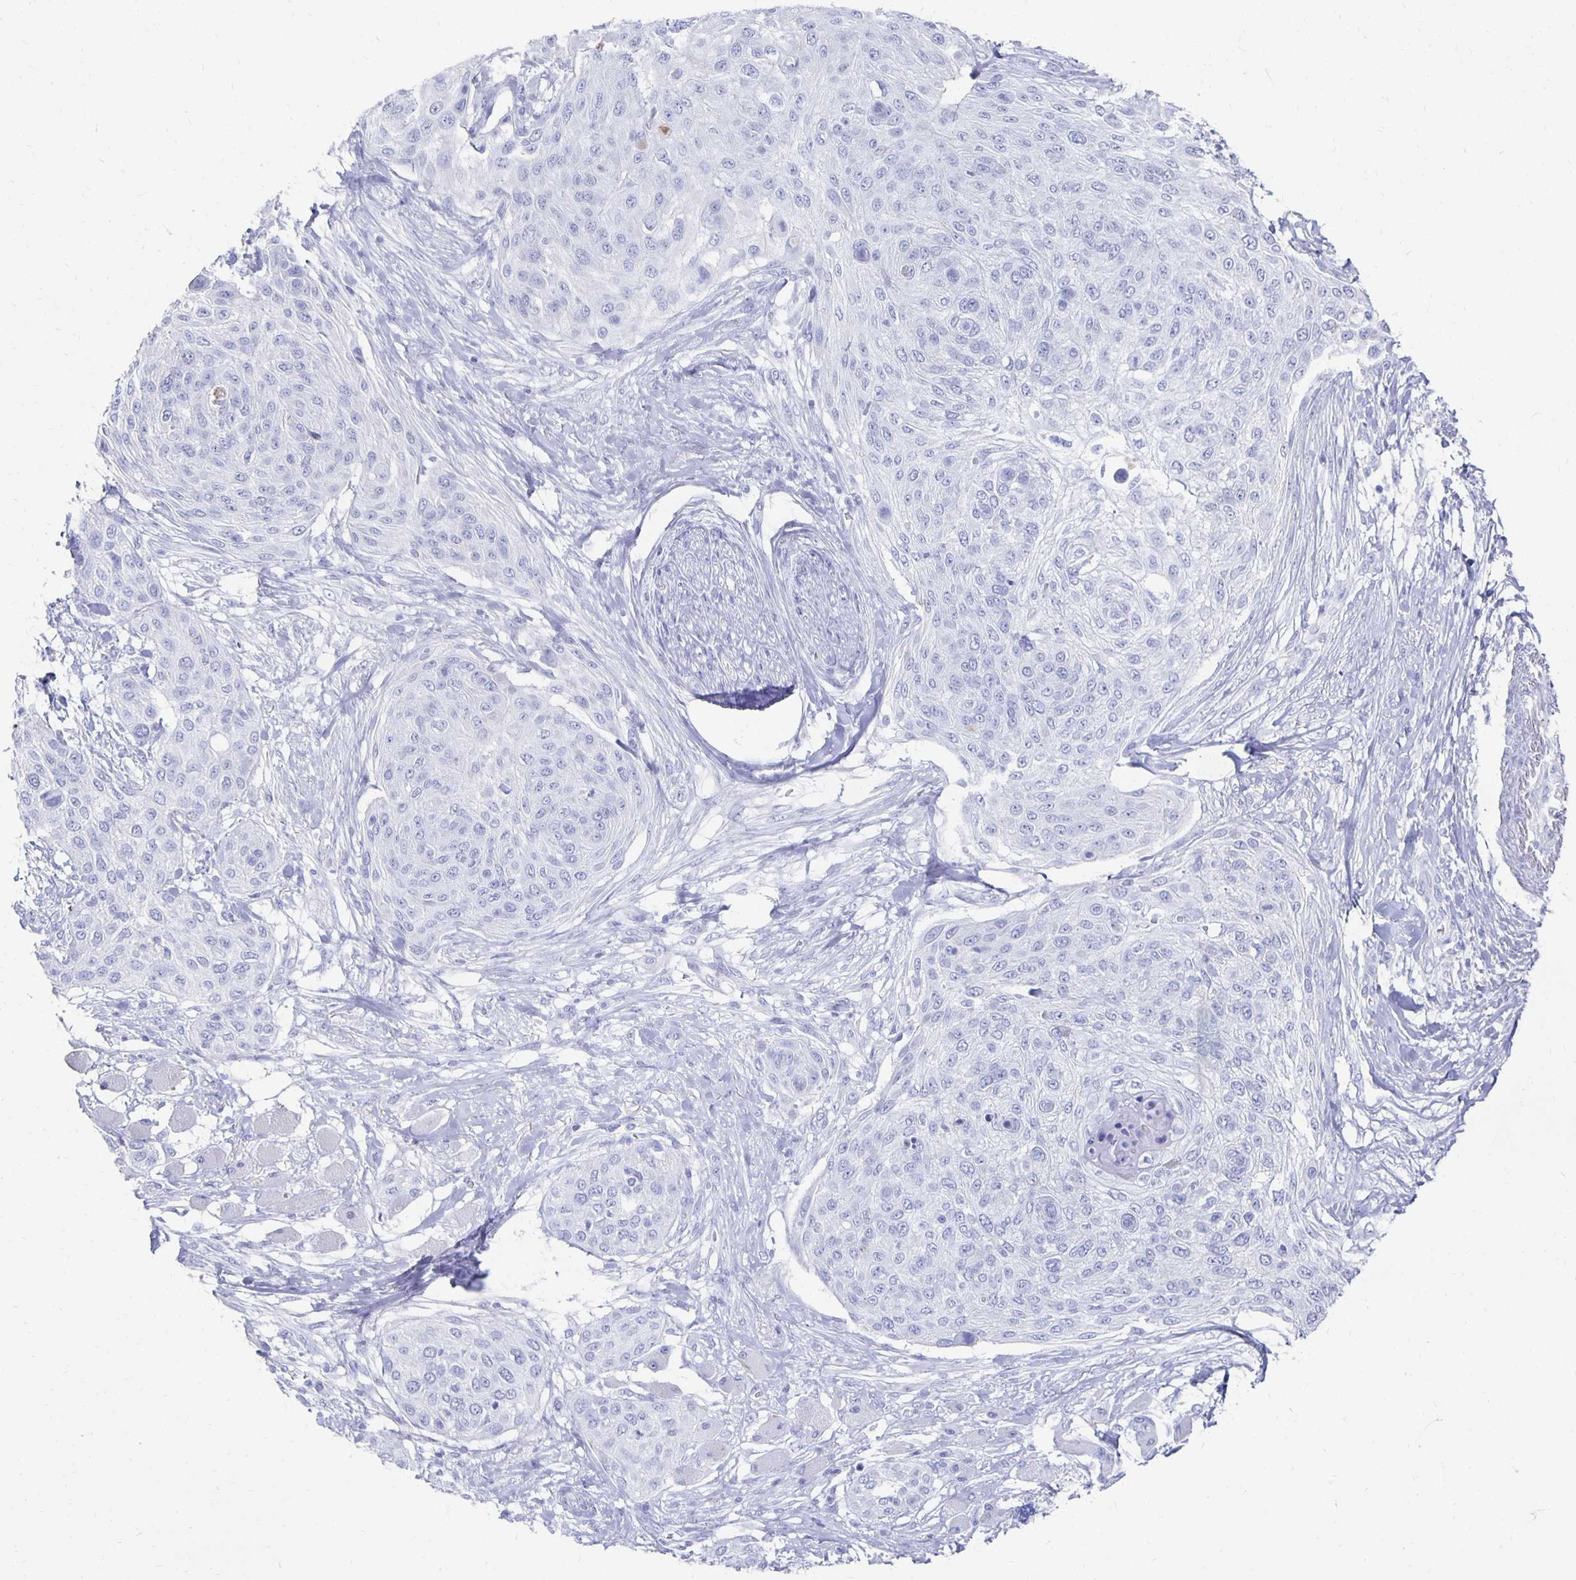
{"staining": {"intensity": "negative", "quantity": "none", "location": "none"}, "tissue": "skin cancer", "cell_type": "Tumor cells", "image_type": "cancer", "snomed": [{"axis": "morphology", "description": "Squamous cell carcinoma, NOS"}, {"axis": "topography", "description": "Skin"}], "caption": "Tumor cells are negative for brown protein staining in squamous cell carcinoma (skin).", "gene": "PRDM7", "patient": {"sex": "female", "age": 87}}